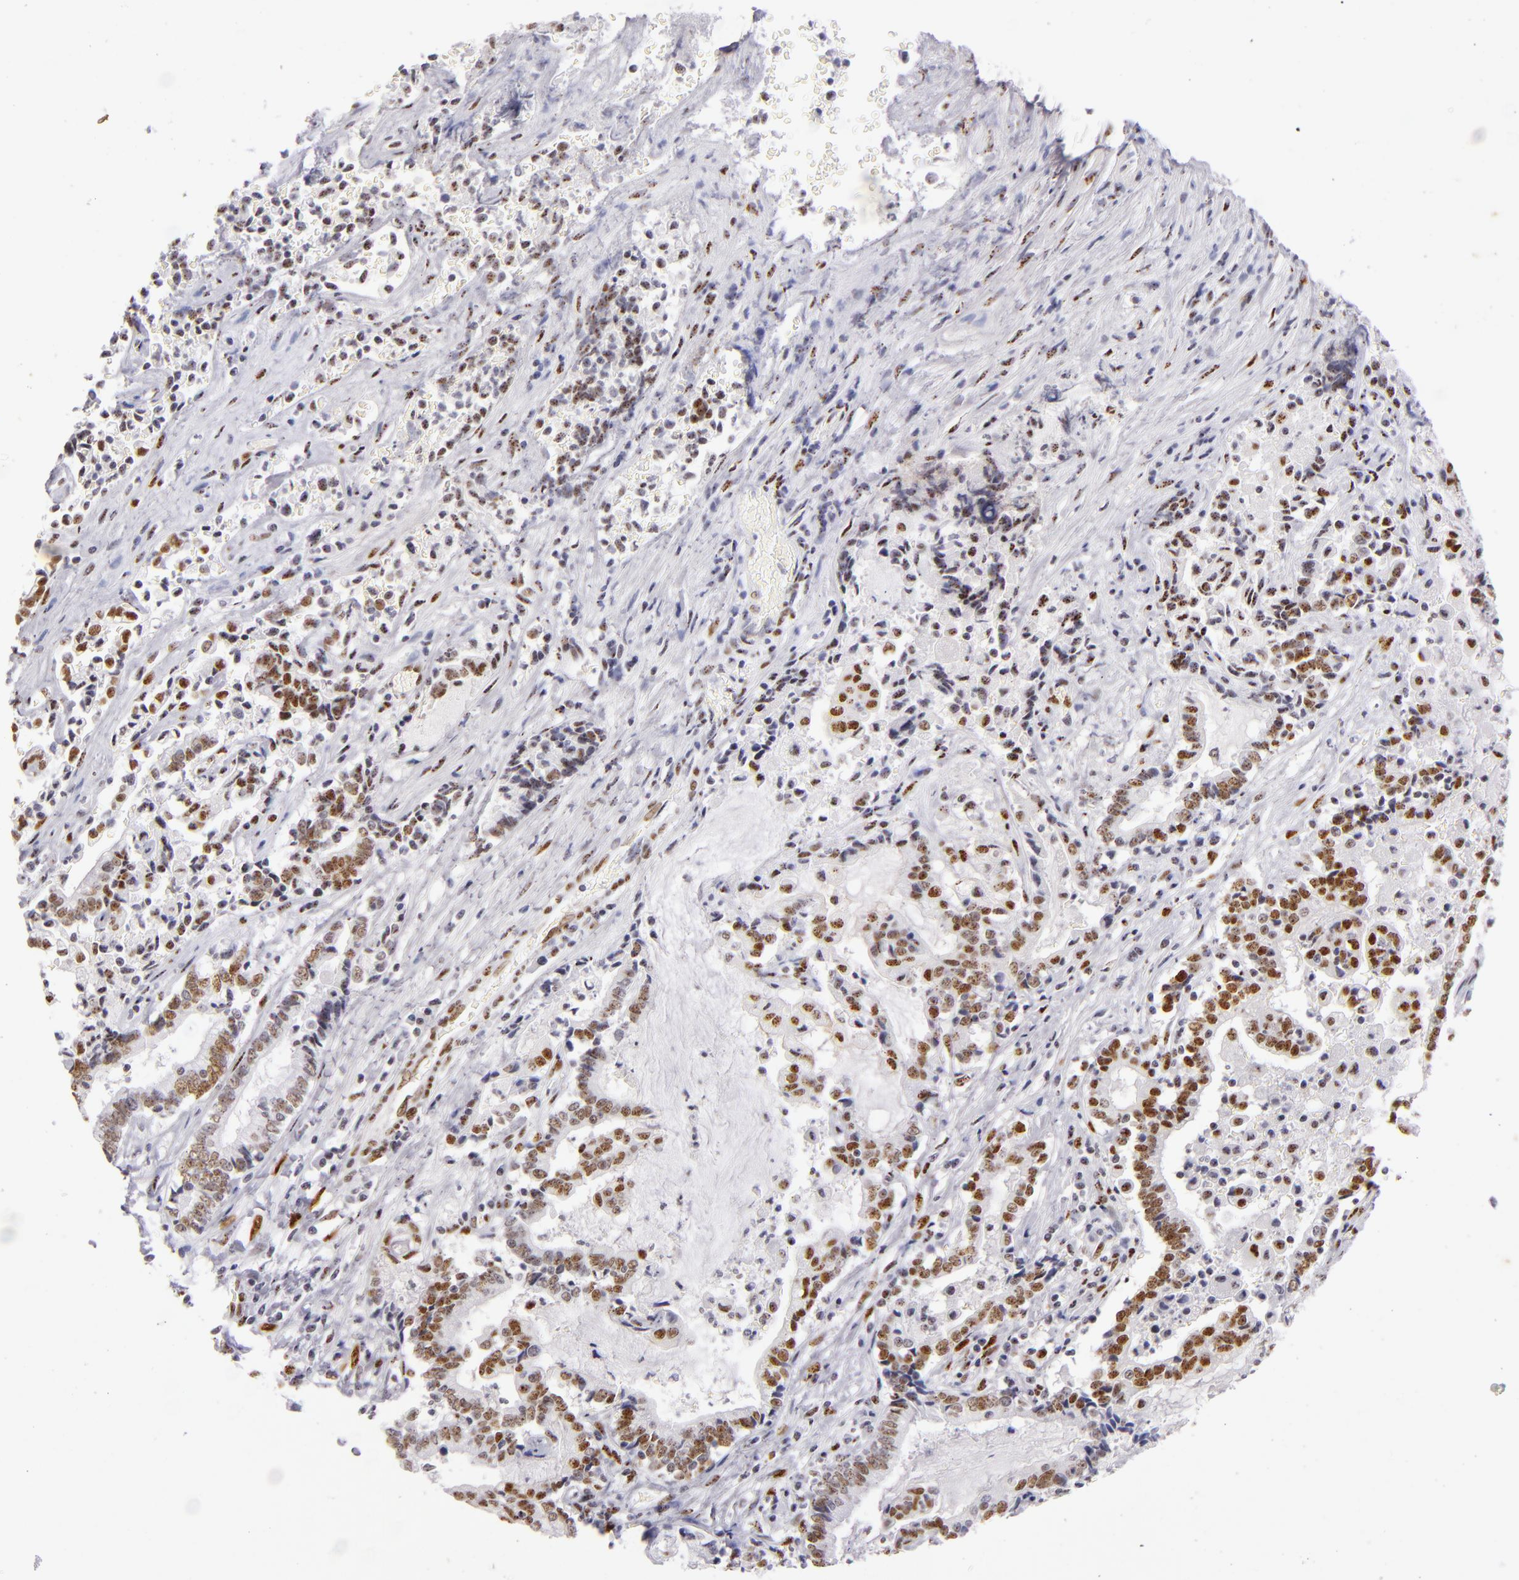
{"staining": {"intensity": "strong", "quantity": "25%-75%", "location": "nuclear"}, "tissue": "liver cancer", "cell_type": "Tumor cells", "image_type": "cancer", "snomed": [{"axis": "morphology", "description": "Cholangiocarcinoma"}, {"axis": "topography", "description": "Liver"}], "caption": "Immunohistochemical staining of human liver cancer (cholangiocarcinoma) reveals high levels of strong nuclear protein expression in approximately 25%-75% of tumor cells.", "gene": "TOP3A", "patient": {"sex": "male", "age": 57}}